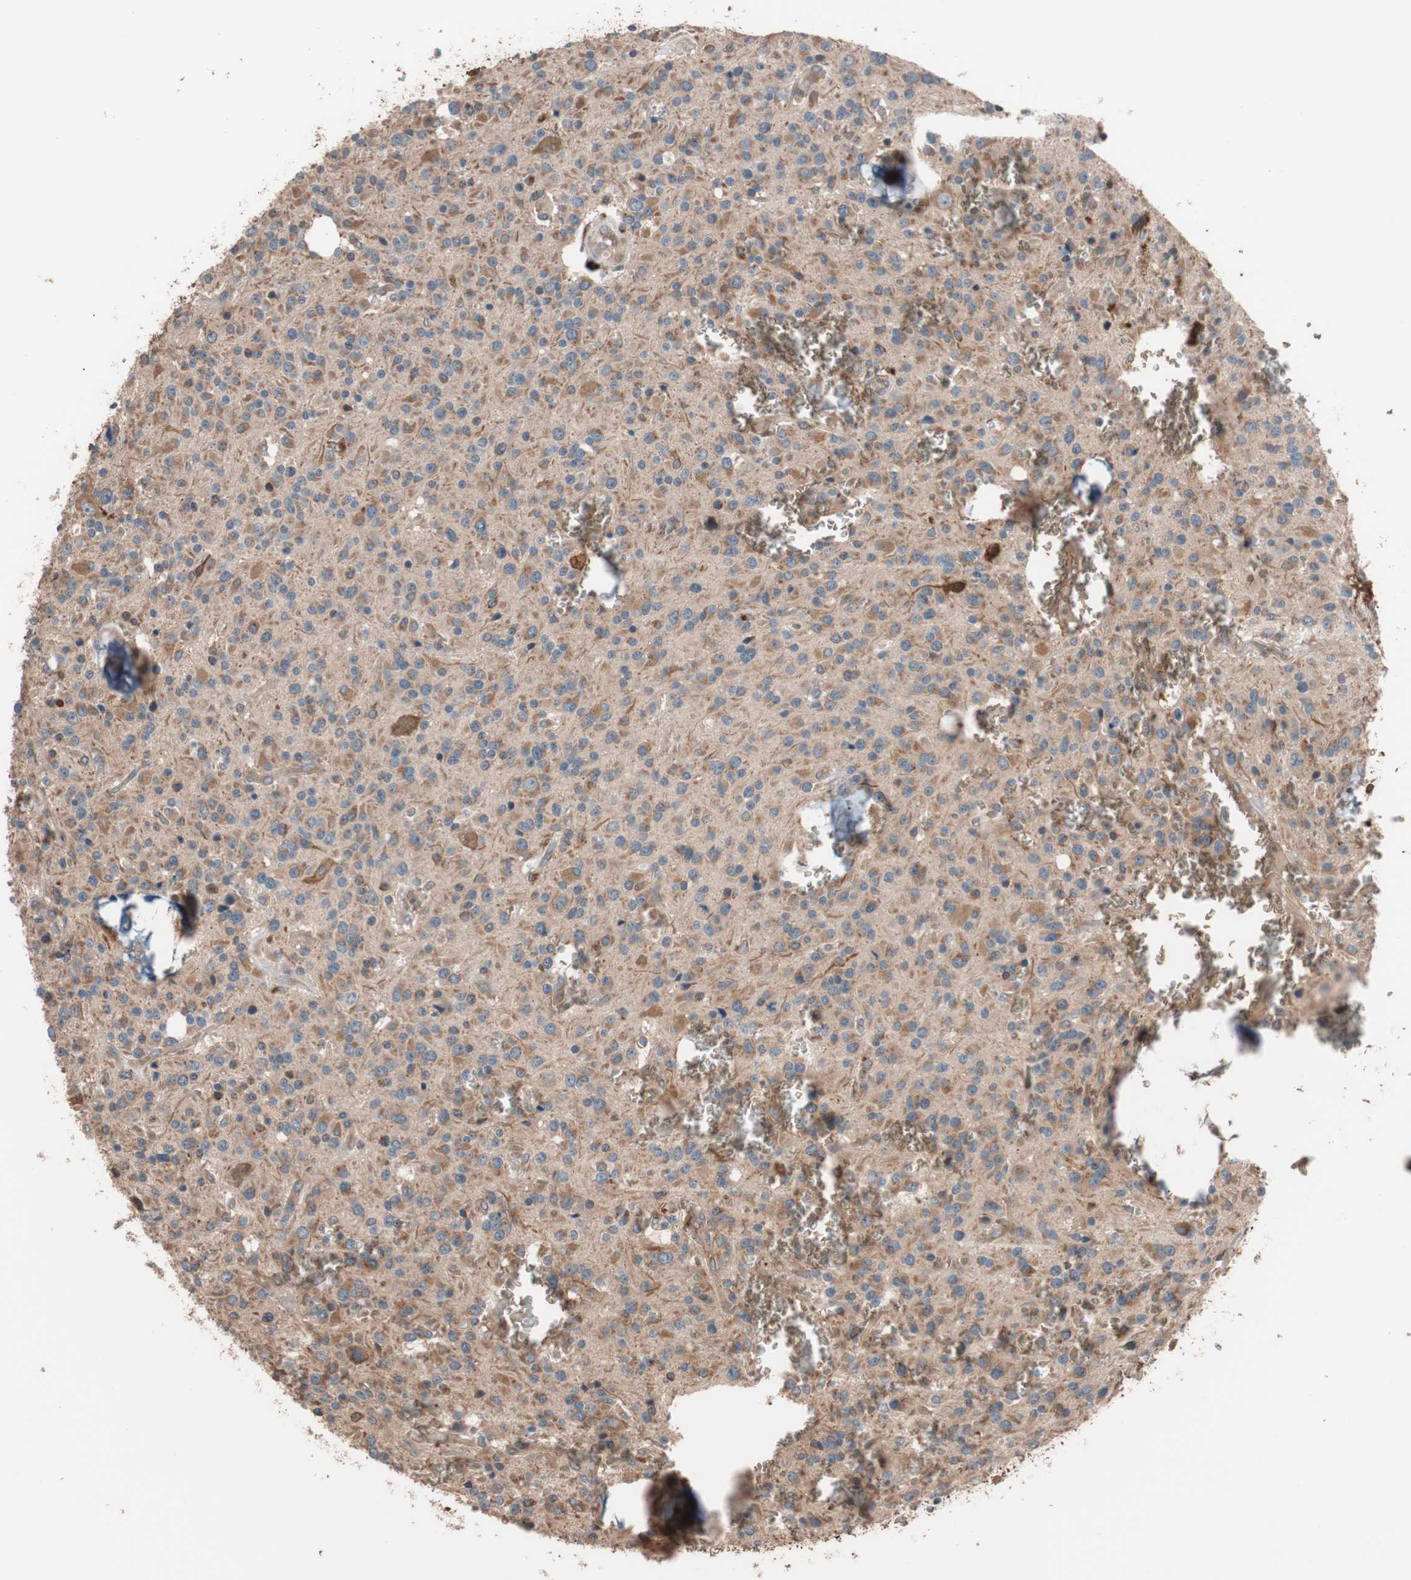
{"staining": {"intensity": "moderate", "quantity": ">75%", "location": "cytoplasmic/membranous"}, "tissue": "glioma", "cell_type": "Tumor cells", "image_type": "cancer", "snomed": [{"axis": "morphology", "description": "Glioma, malignant, Low grade"}, {"axis": "topography", "description": "Brain"}], "caption": "About >75% of tumor cells in glioma exhibit moderate cytoplasmic/membranous protein expression as visualized by brown immunohistochemical staining.", "gene": "GLYCTK", "patient": {"sex": "male", "age": 58}}